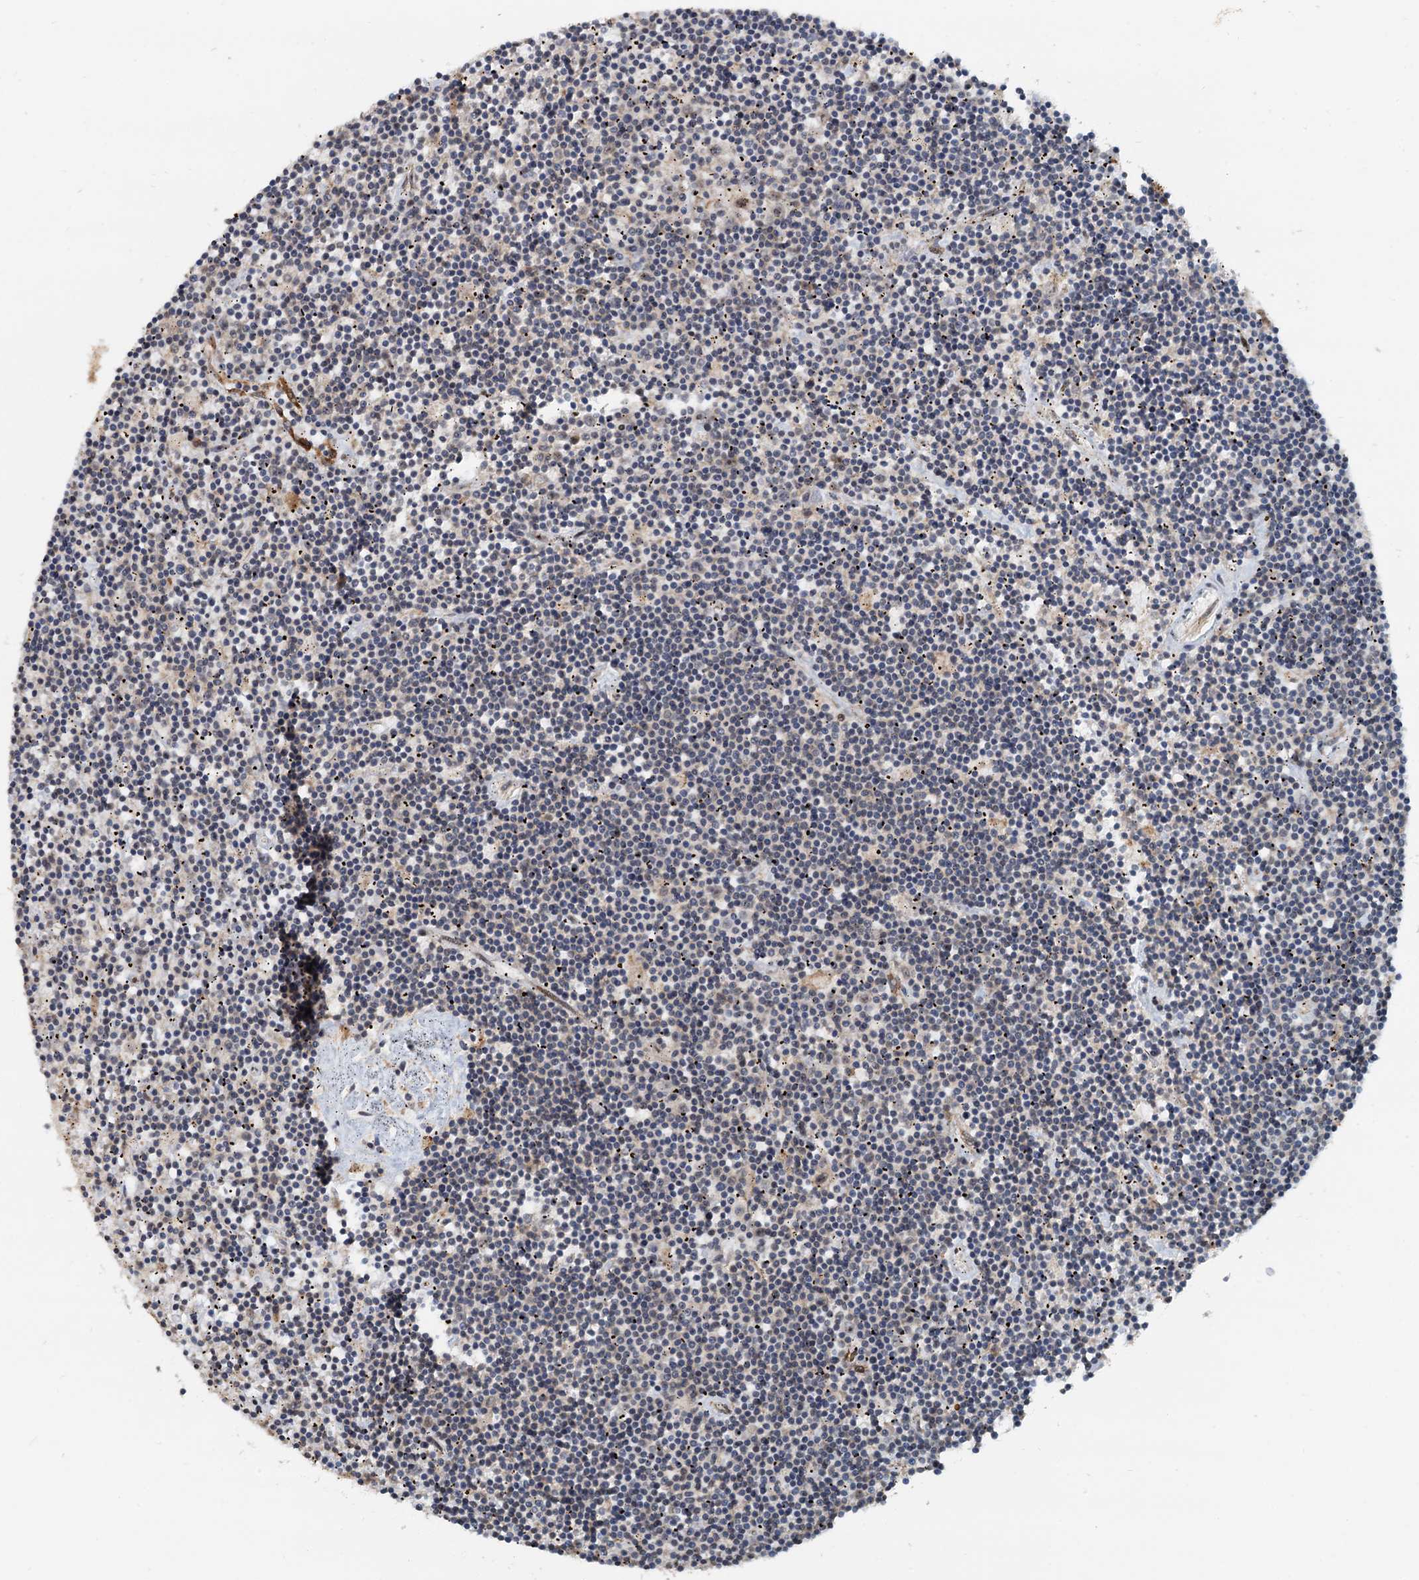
{"staining": {"intensity": "negative", "quantity": "none", "location": "none"}, "tissue": "lymphoma", "cell_type": "Tumor cells", "image_type": "cancer", "snomed": [{"axis": "morphology", "description": "Malignant lymphoma, non-Hodgkin's type, Low grade"}, {"axis": "topography", "description": "Spleen"}], "caption": "High power microscopy image of an IHC image of low-grade malignant lymphoma, non-Hodgkin's type, revealing no significant positivity in tumor cells.", "gene": "CEP68", "patient": {"sex": "male", "age": 76}}